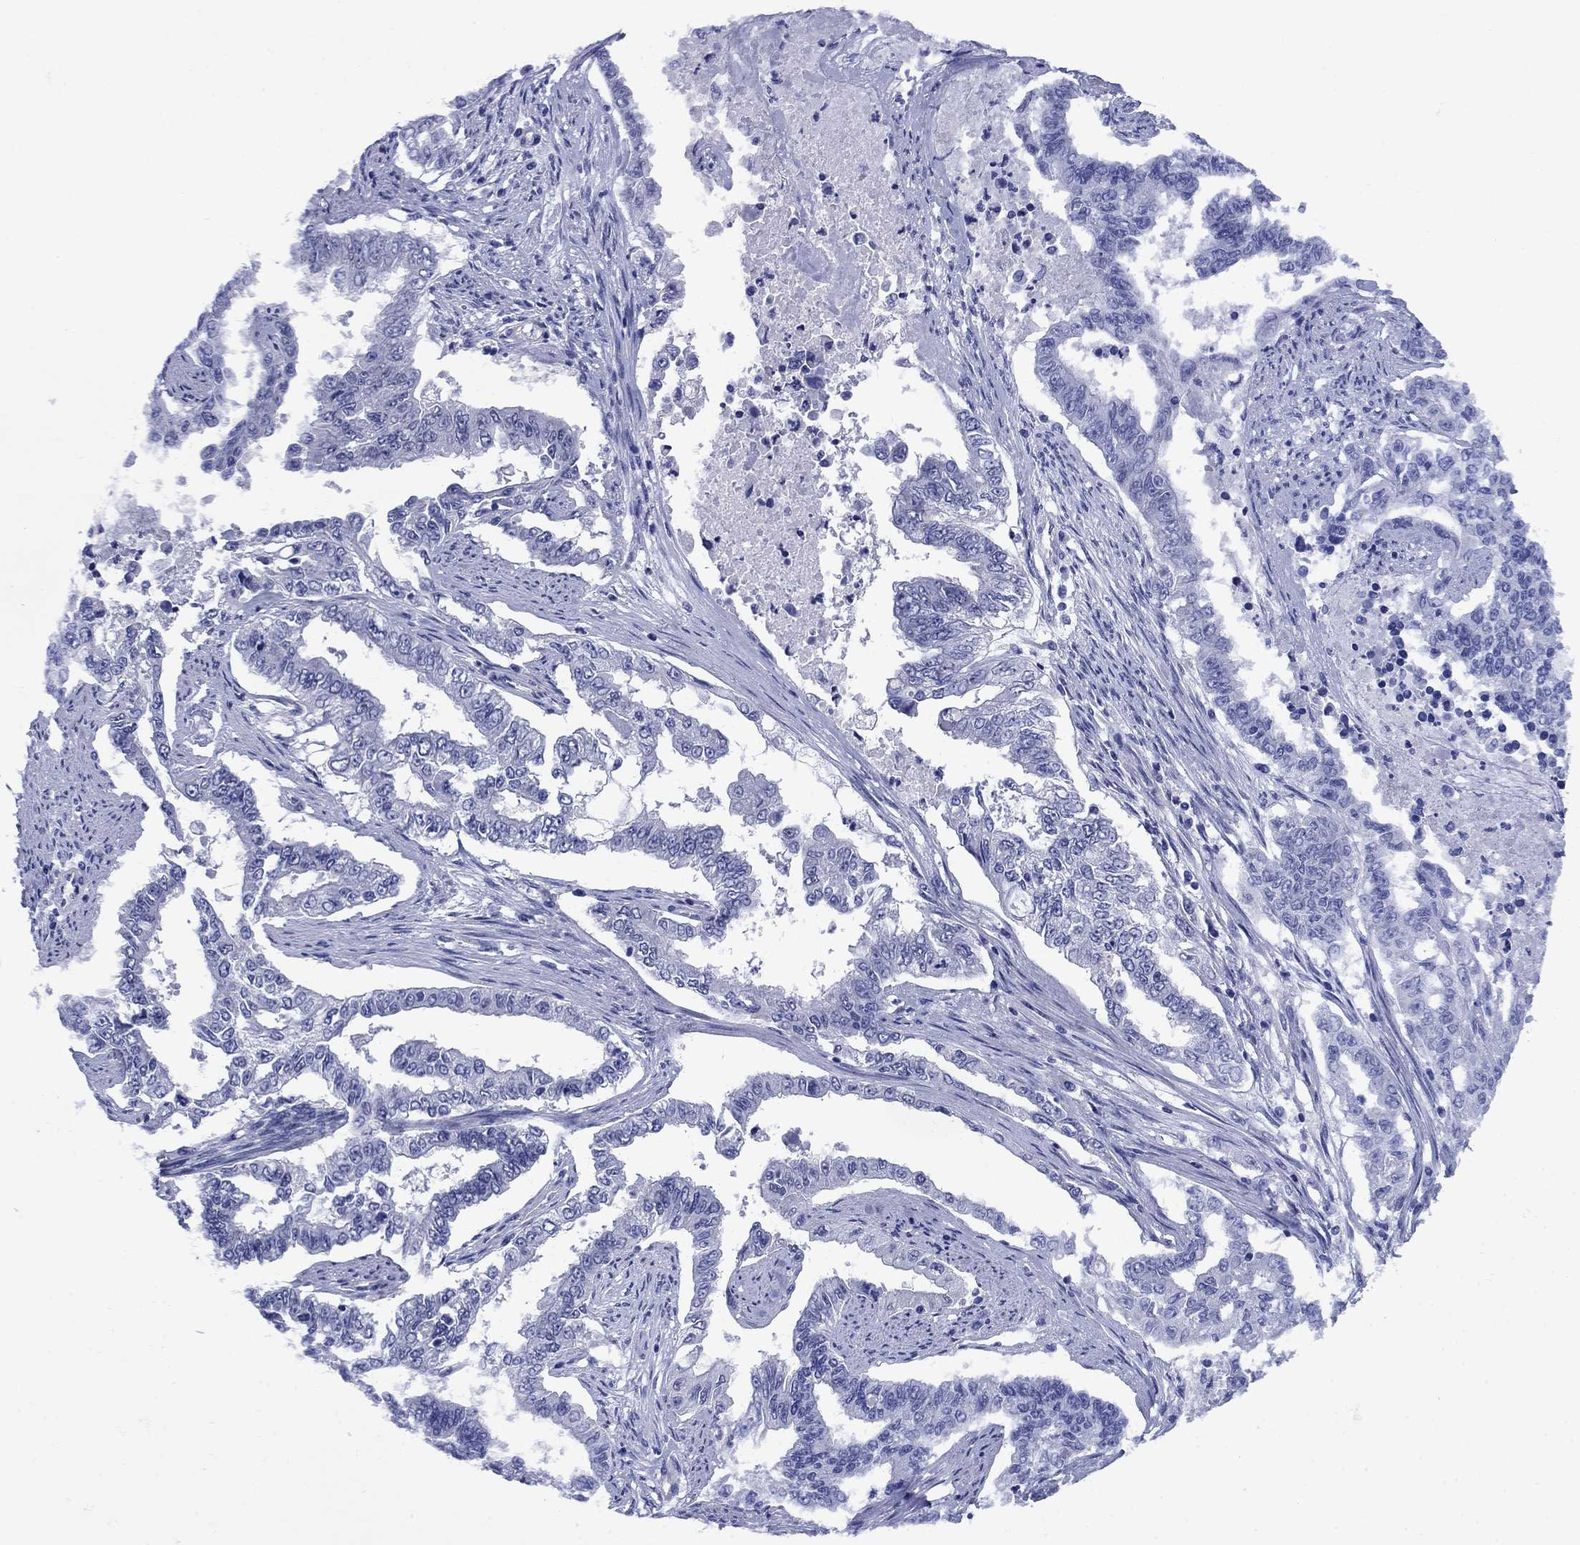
{"staining": {"intensity": "negative", "quantity": "none", "location": "none"}, "tissue": "endometrial cancer", "cell_type": "Tumor cells", "image_type": "cancer", "snomed": [{"axis": "morphology", "description": "Adenocarcinoma, NOS"}, {"axis": "topography", "description": "Uterus"}], "caption": "Tumor cells show no significant protein positivity in endometrial adenocarcinoma.", "gene": "SMCP", "patient": {"sex": "female", "age": 59}}